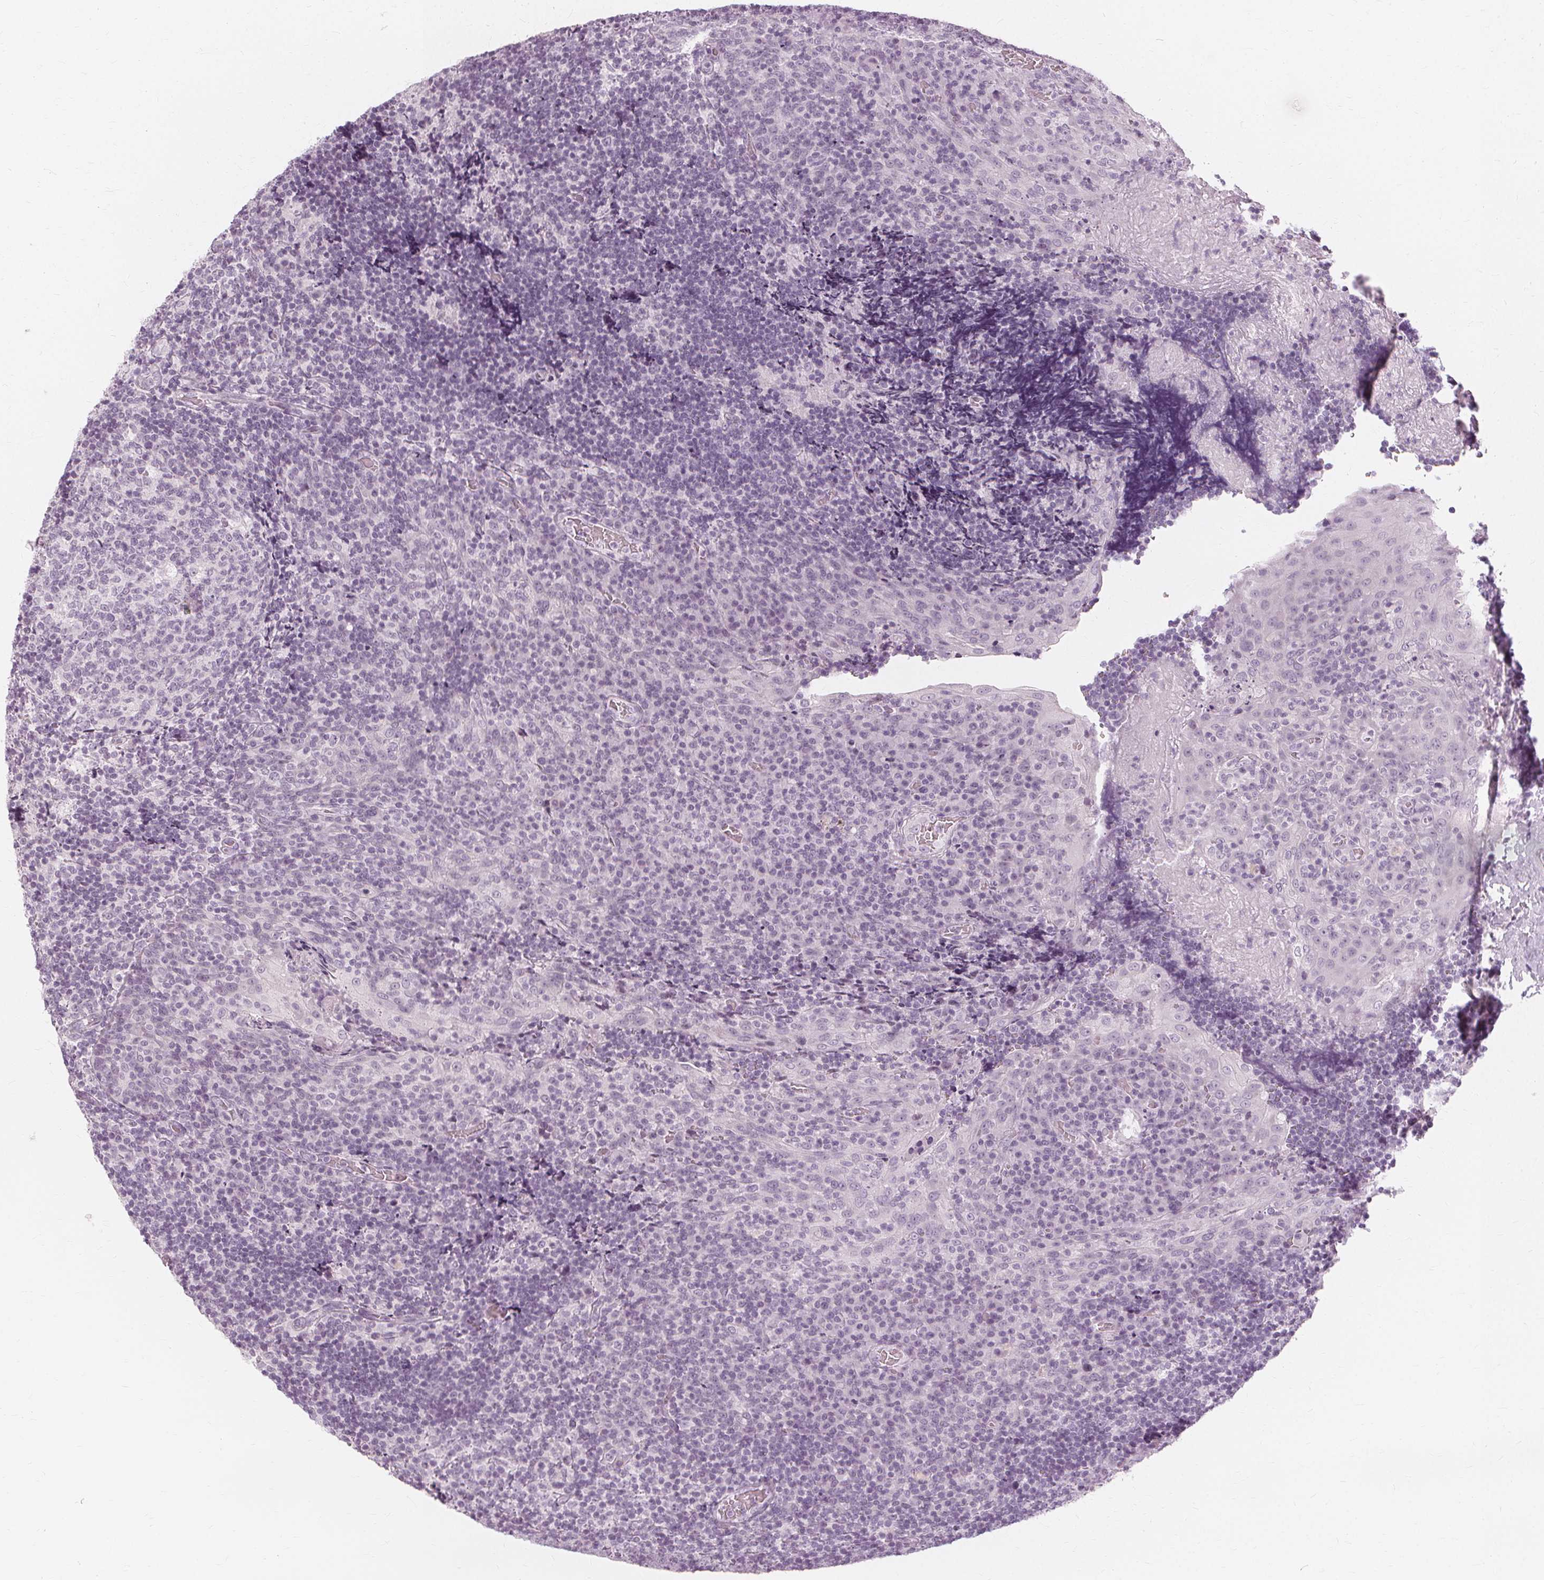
{"staining": {"intensity": "negative", "quantity": "none", "location": "none"}, "tissue": "tonsil", "cell_type": "Germinal center cells", "image_type": "normal", "snomed": [{"axis": "morphology", "description": "Normal tissue, NOS"}, {"axis": "topography", "description": "Tonsil"}], "caption": "Immunohistochemical staining of benign tonsil demonstrates no significant staining in germinal center cells.", "gene": "NXPE1", "patient": {"sex": "male", "age": 17}}